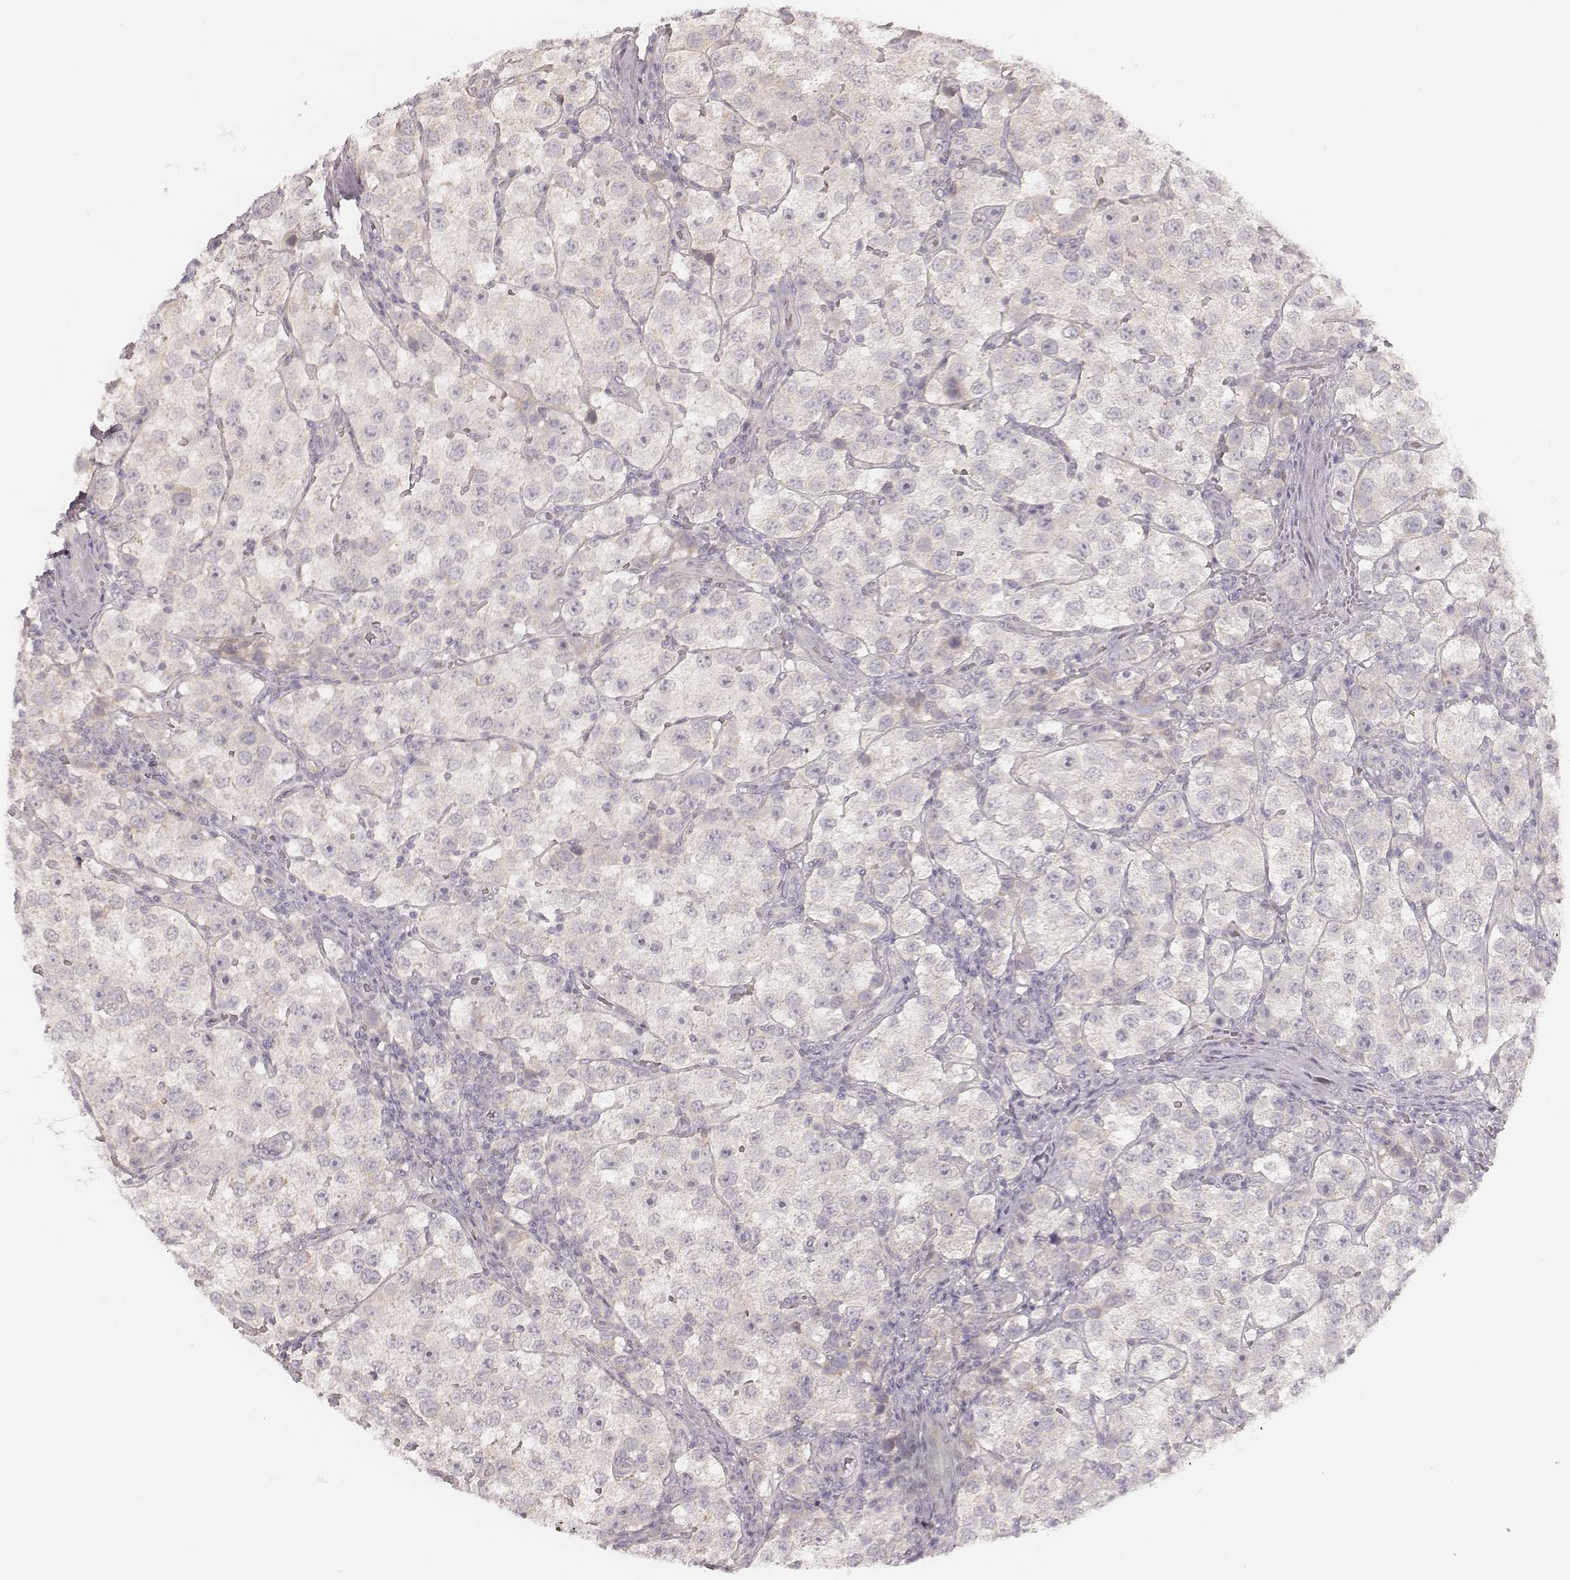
{"staining": {"intensity": "negative", "quantity": "none", "location": "none"}, "tissue": "testis cancer", "cell_type": "Tumor cells", "image_type": "cancer", "snomed": [{"axis": "morphology", "description": "Seminoma, NOS"}, {"axis": "topography", "description": "Testis"}], "caption": "Tumor cells are negative for protein expression in human seminoma (testis). (DAB (3,3'-diaminobenzidine) immunohistochemistry (IHC) visualized using brightfield microscopy, high magnification).", "gene": "ACACB", "patient": {"sex": "male", "age": 37}}